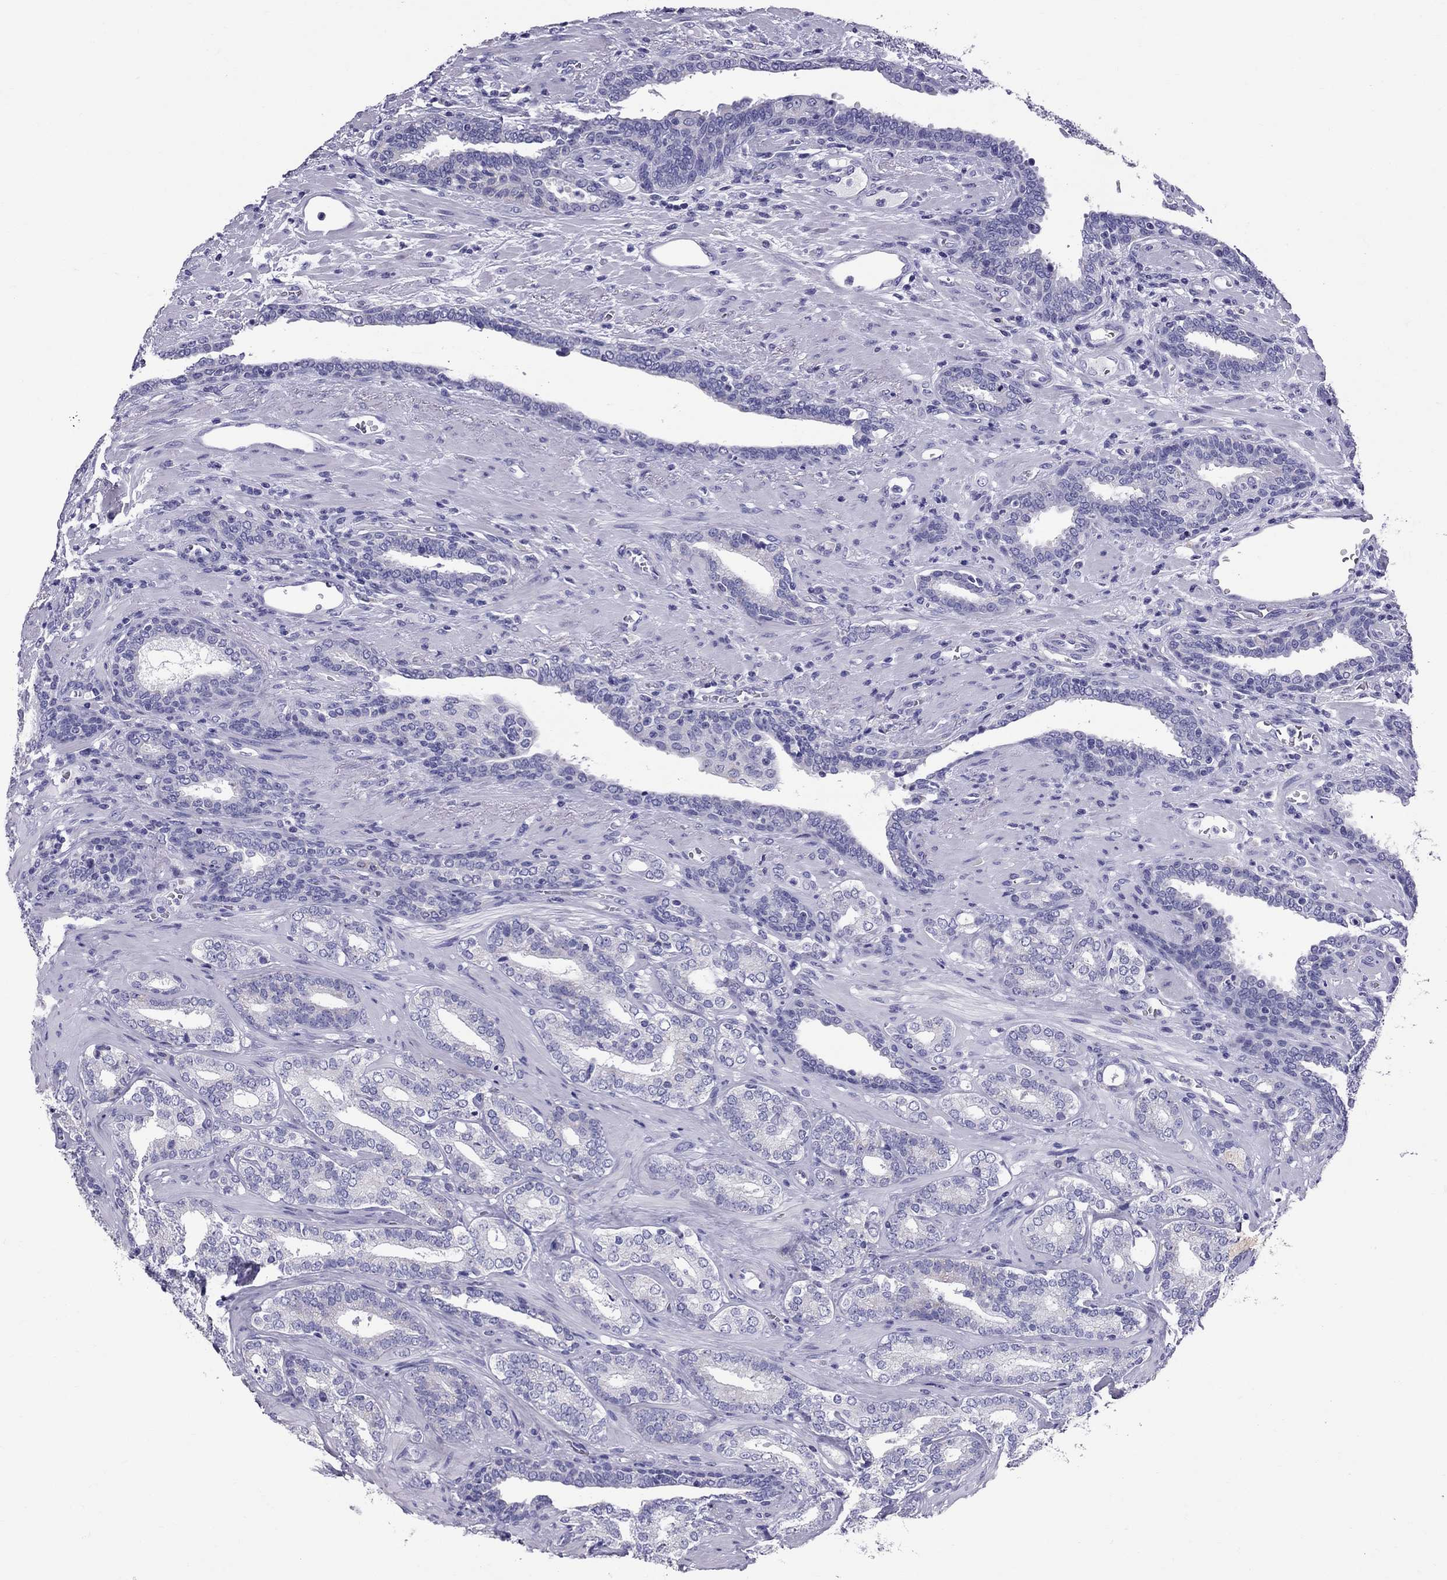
{"staining": {"intensity": "negative", "quantity": "none", "location": "none"}, "tissue": "prostate cancer", "cell_type": "Tumor cells", "image_type": "cancer", "snomed": [{"axis": "morphology", "description": "Adenocarcinoma, Low grade"}, {"axis": "topography", "description": "Prostate"}], "caption": "IHC of prostate cancer shows no staining in tumor cells. (DAB immunohistochemistry (IHC) with hematoxylin counter stain).", "gene": "TTLL13", "patient": {"sex": "male", "age": 61}}